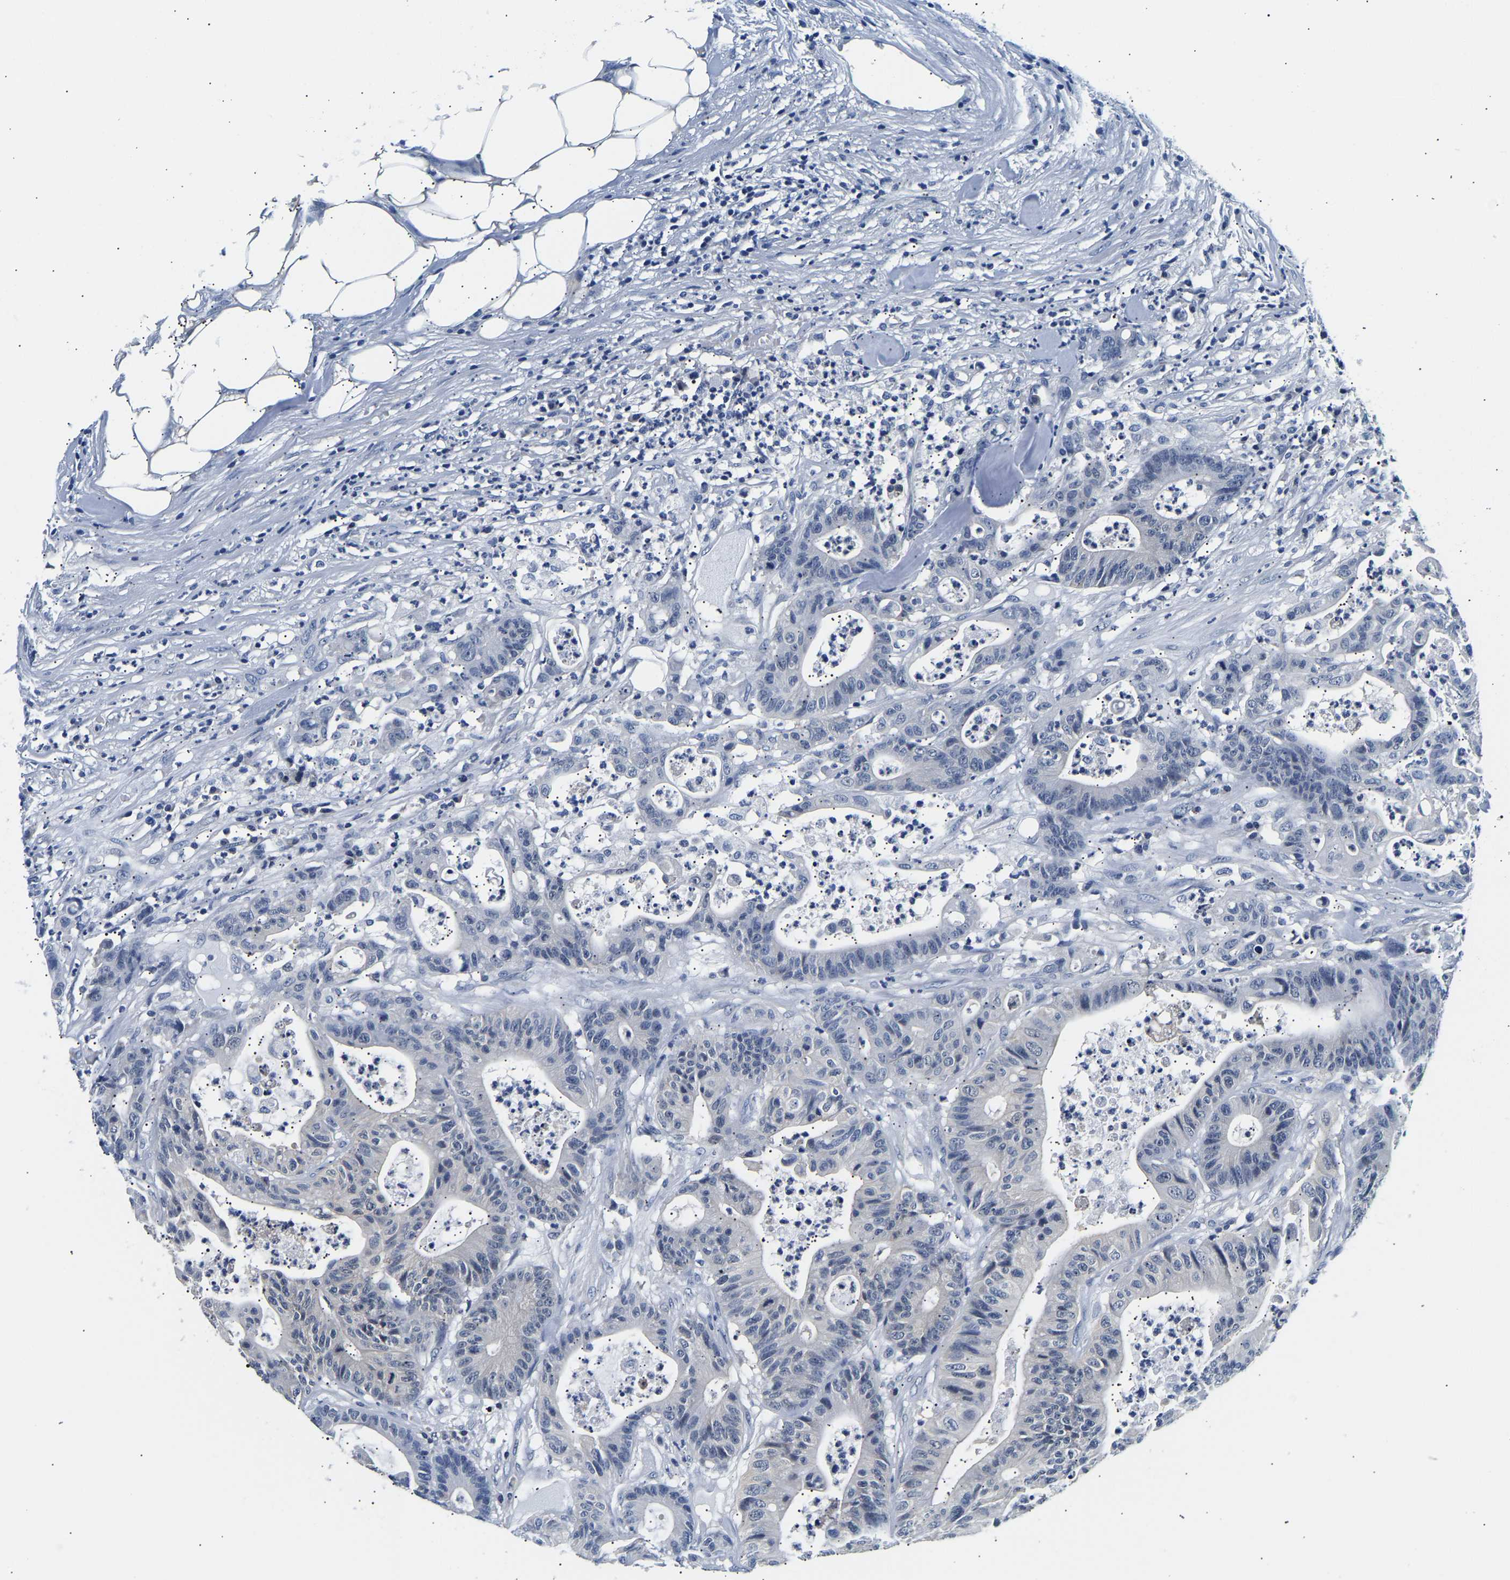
{"staining": {"intensity": "negative", "quantity": "none", "location": "none"}, "tissue": "colorectal cancer", "cell_type": "Tumor cells", "image_type": "cancer", "snomed": [{"axis": "morphology", "description": "Adenocarcinoma, NOS"}, {"axis": "topography", "description": "Colon"}], "caption": "Immunohistochemical staining of adenocarcinoma (colorectal) demonstrates no significant positivity in tumor cells. (Stains: DAB IHC with hematoxylin counter stain, Microscopy: brightfield microscopy at high magnification).", "gene": "UCHL3", "patient": {"sex": "female", "age": 84}}